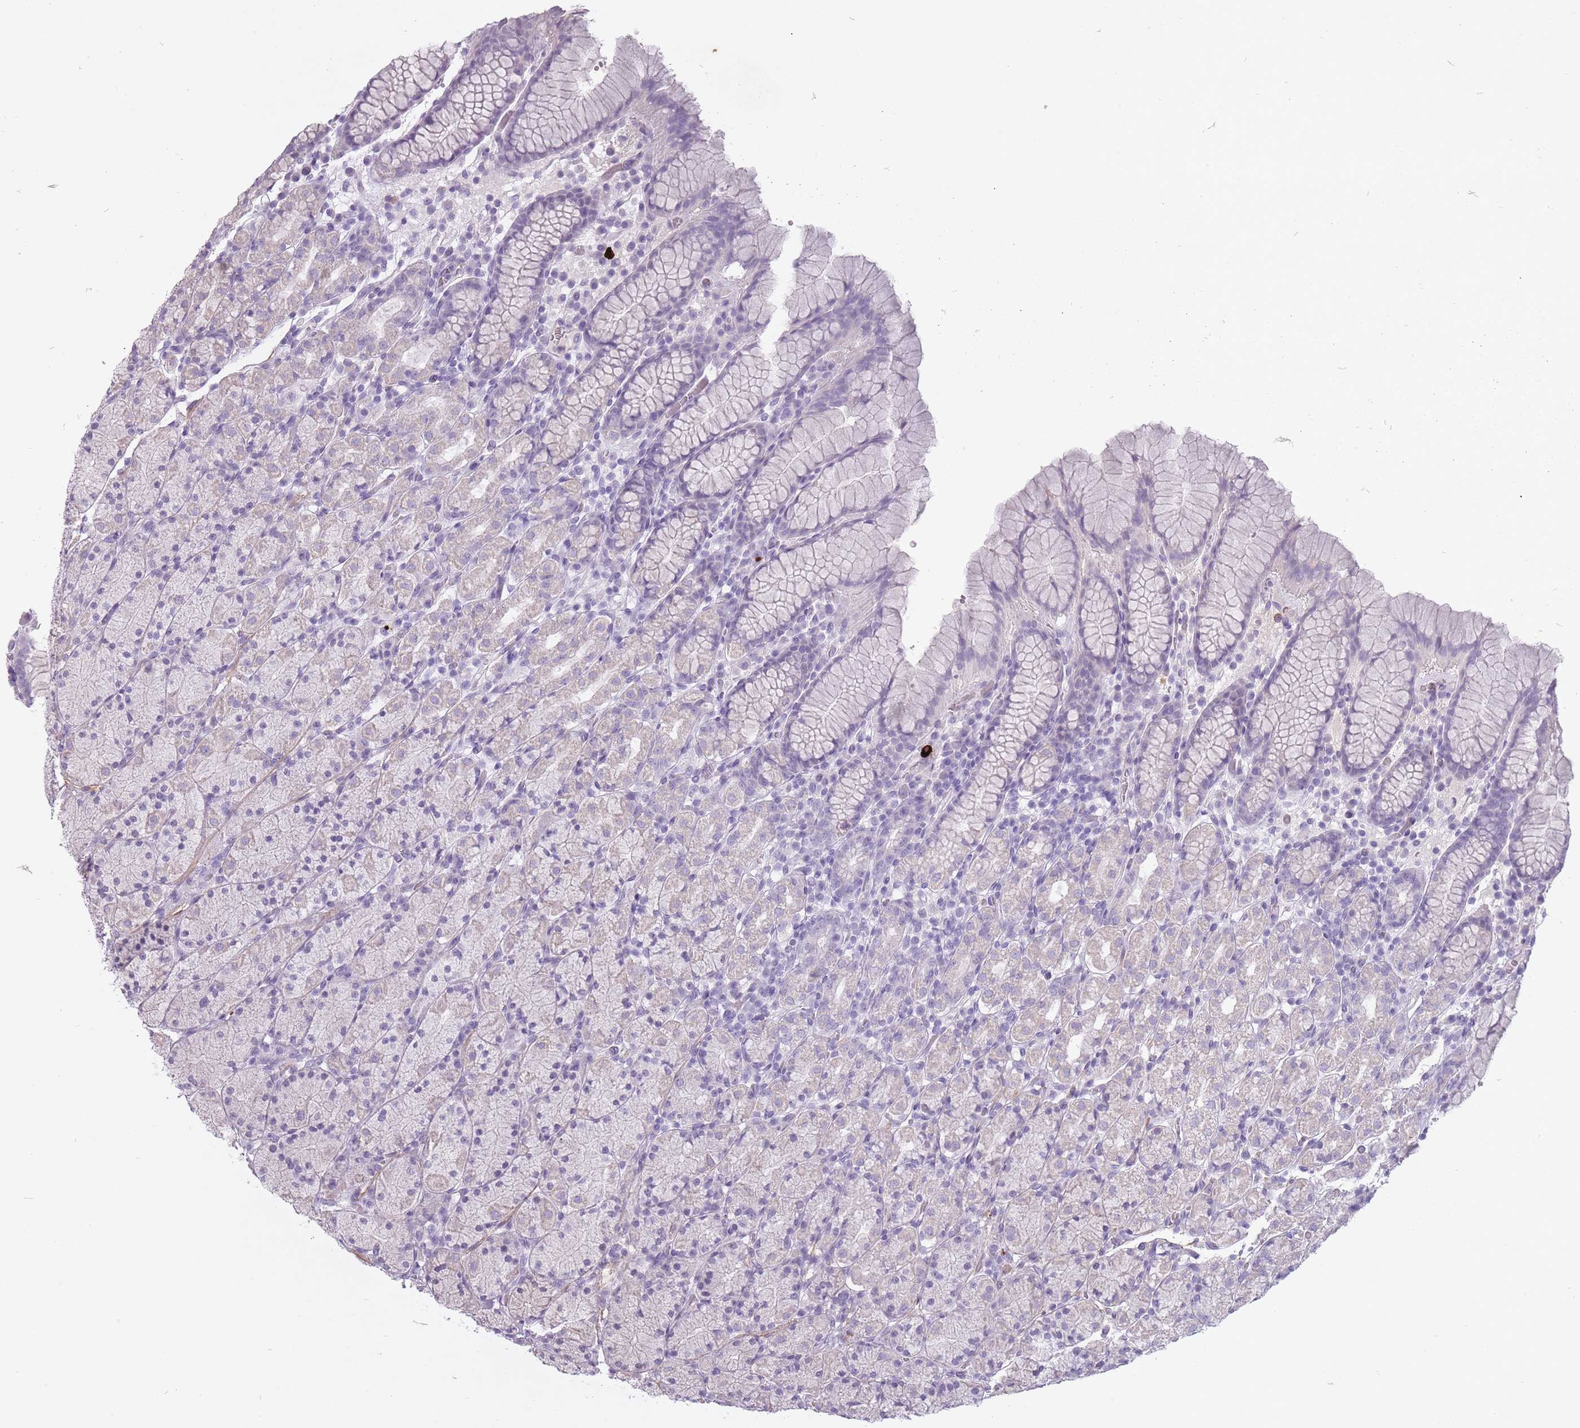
{"staining": {"intensity": "negative", "quantity": "none", "location": "none"}, "tissue": "stomach", "cell_type": "Glandular cells", "image_type": "normal", "snomed": [{"axis": "morphology", "description": "Normal tissue, NOS"}, {"axis": "topography", "description": "Stomach, upper"}, {"axis": "topography", "description": "Stomach"}], "caption": "Human stomach stained for a protein using IHC shows no positivity in glandular cells.", "gene": "RFX4", "patient": {"sex": "male", "age": 62}}